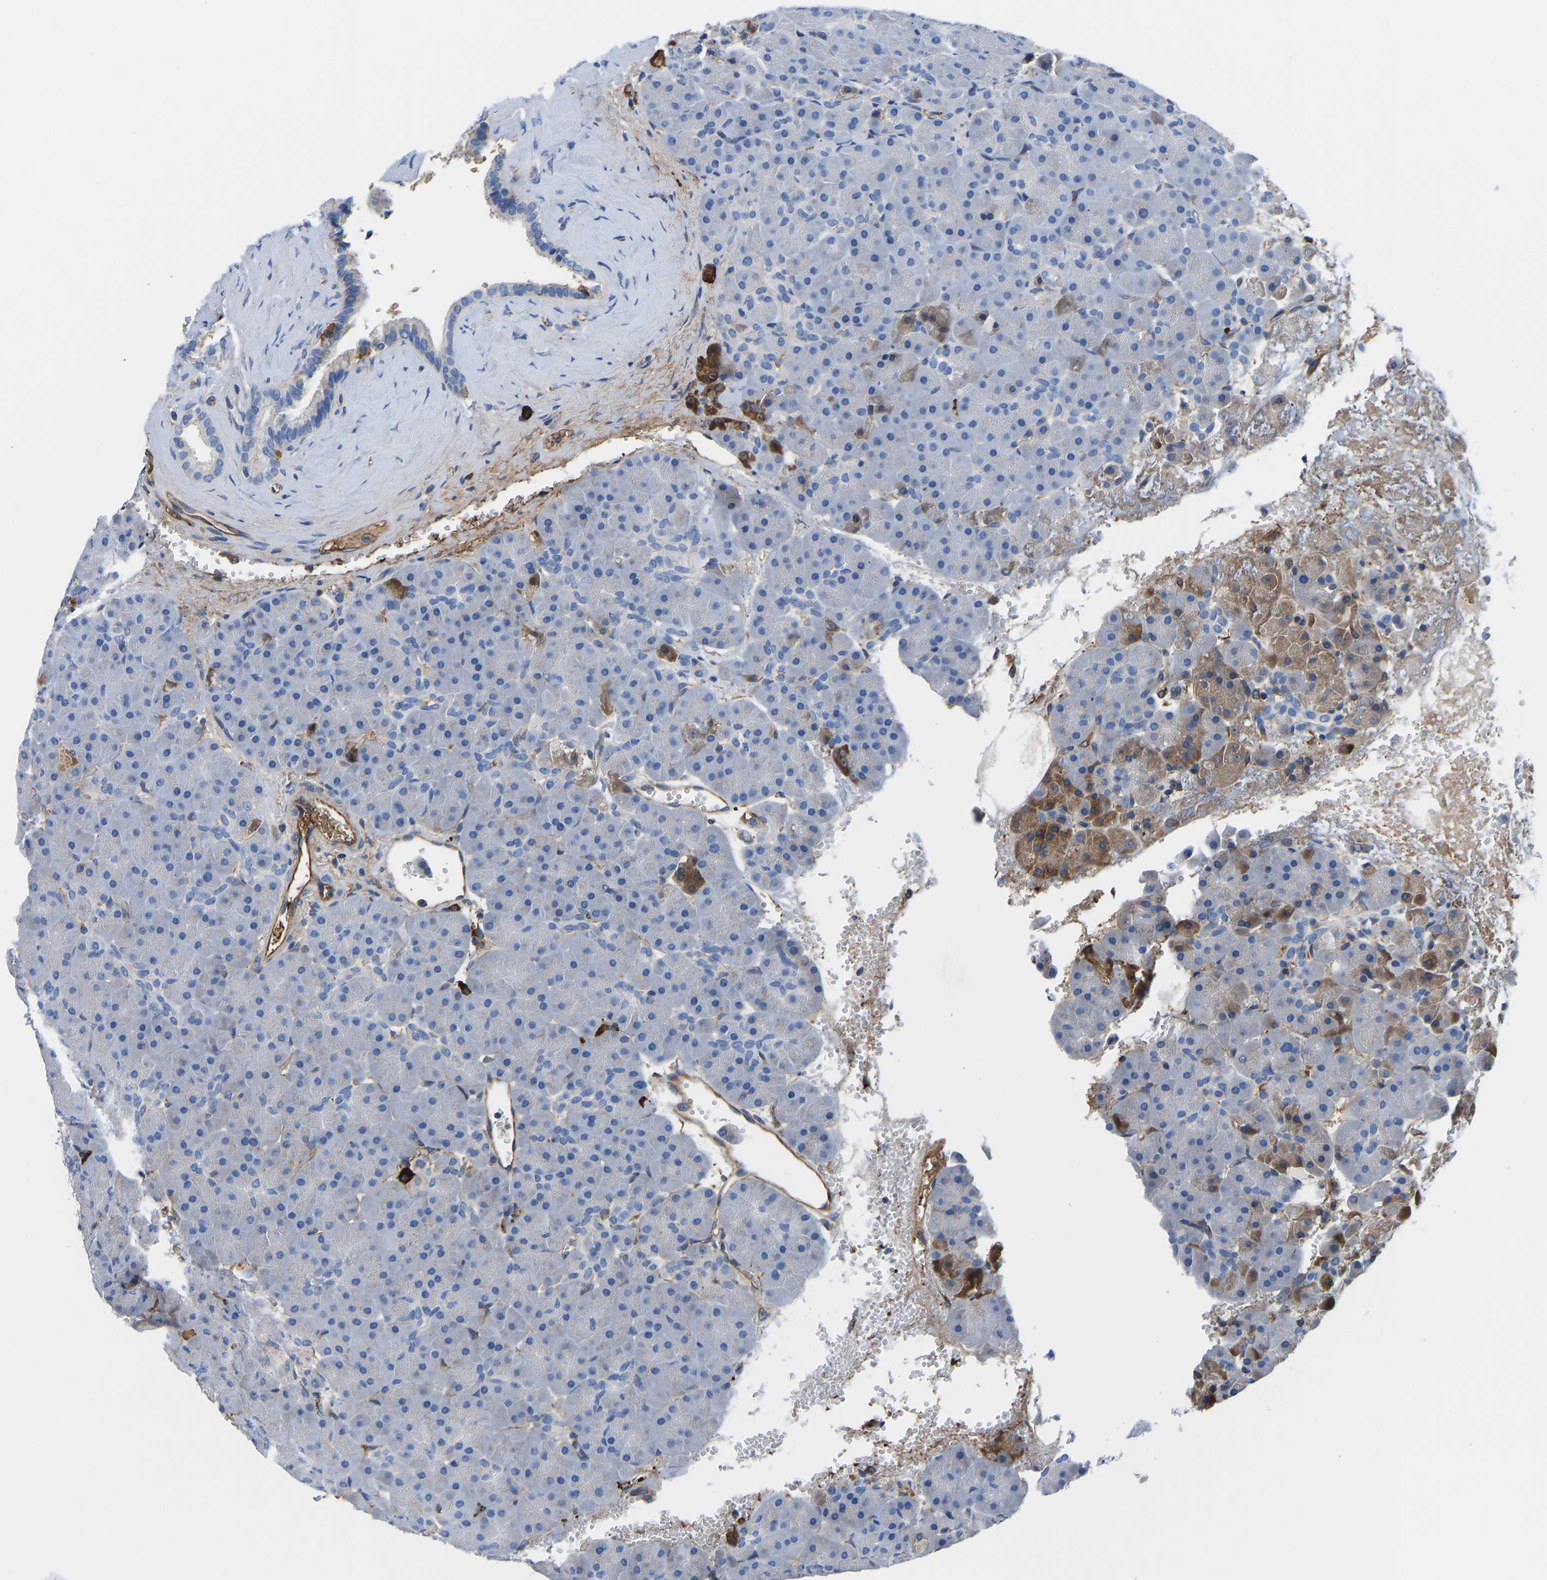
{"staining": {"intensity": "moderate", "quantity": "<25%", "location": "cytoplasmic/membranous"}, "tissue": "pancreas", "cell_type": "Exocrine glandular cells", "image_type": "normal", "snomed": [{"axis": "morphology", "description": "Normal tissue, NOS"}, {"axis": "topography", "description": "Pancreas"}], "caption": "Protein staining by immunohistochemistry shows moderate cytoplasmic/membranous positivity in approximately <25% of exocrine glandular cells in normal pancreas.", "gene": "HSPG2", "patient": {"sex": "male", "age": 66}}